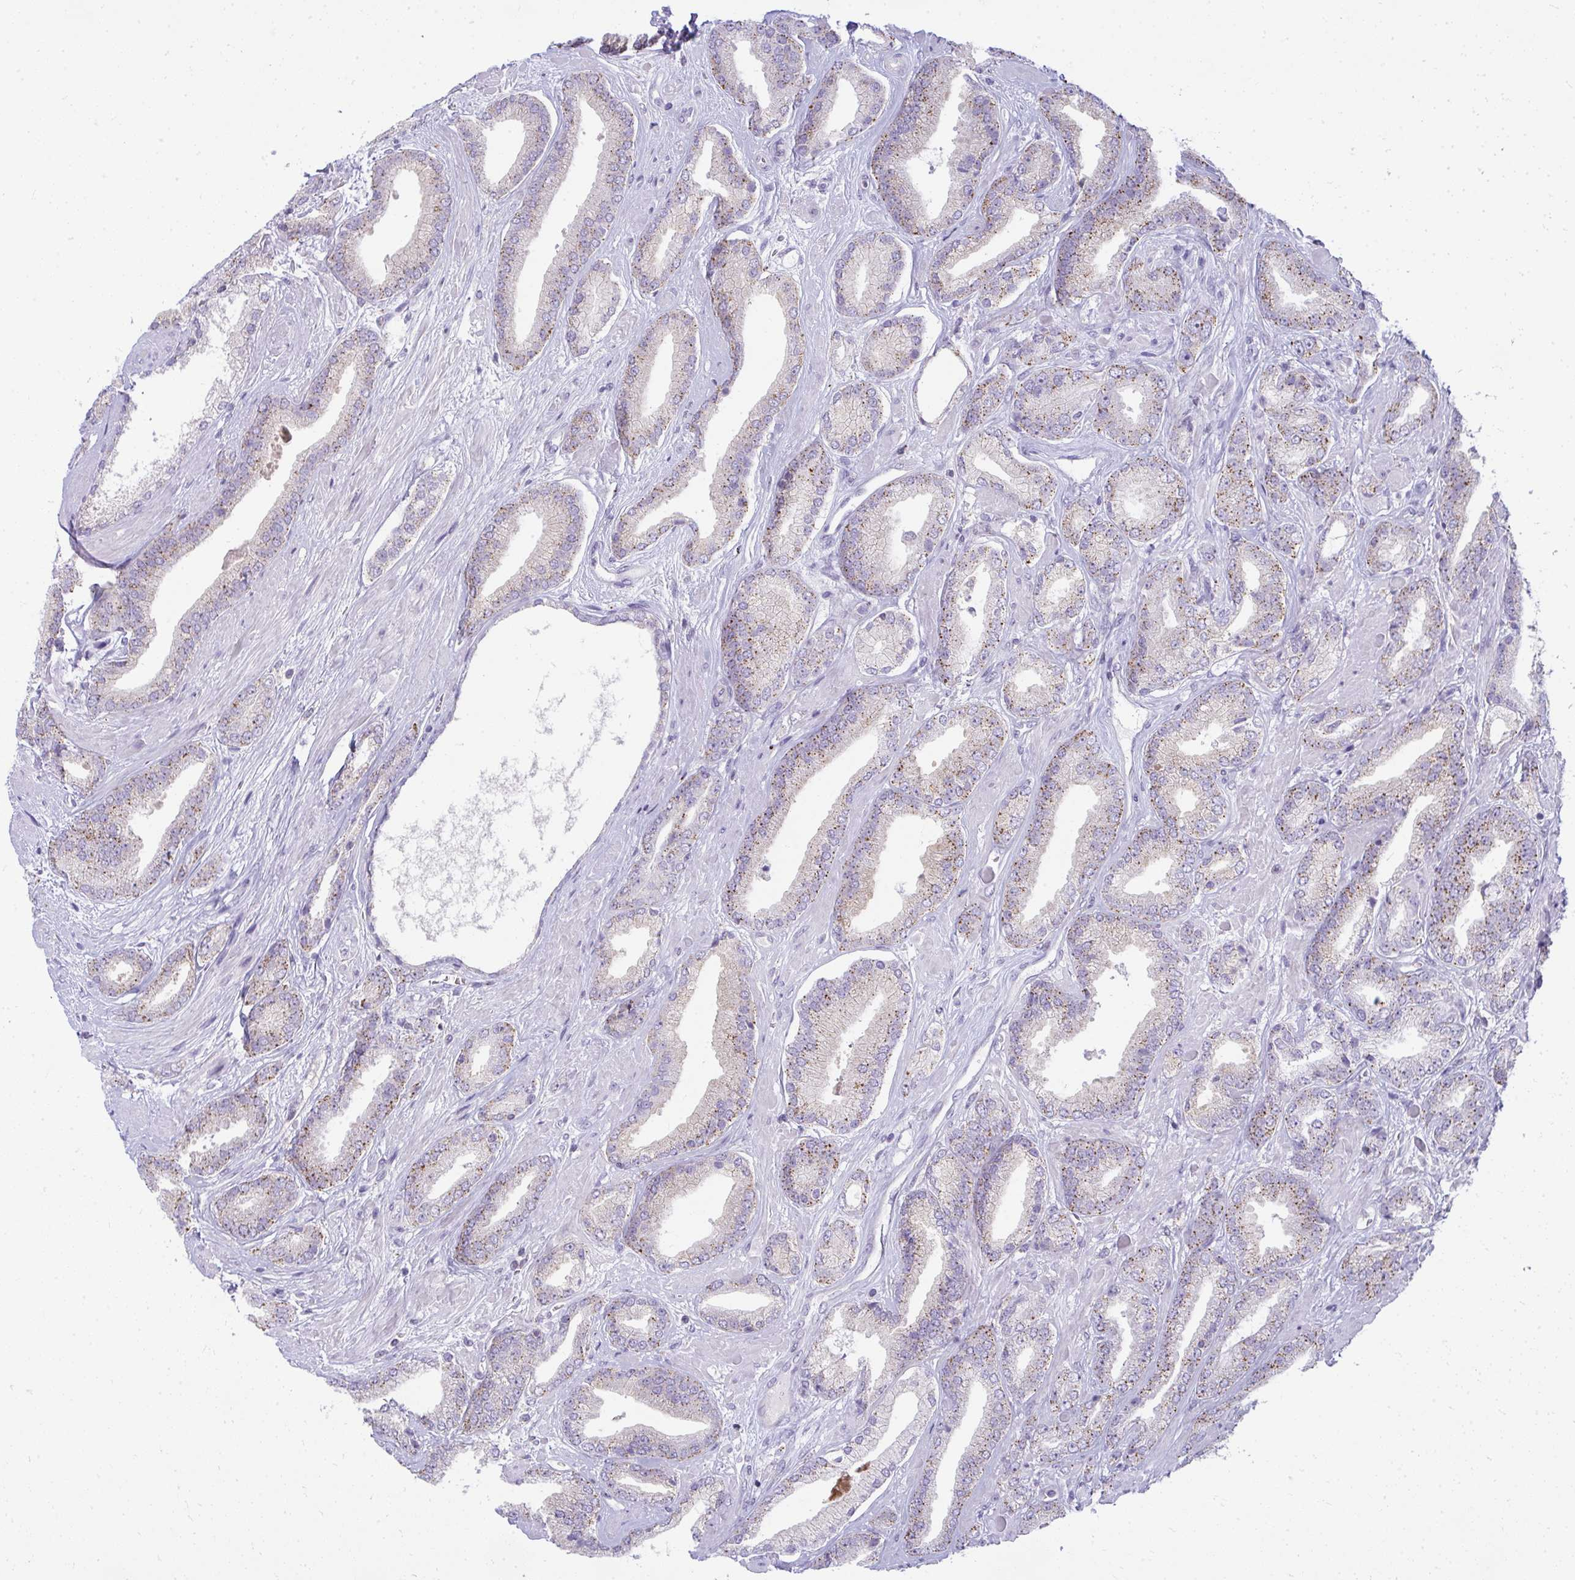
{"staining": {"intensity": "weak", "quantity": ">75%", "location": "cytoplasmic/membranous"}, "tissue": "prostate cancer", "cell_type": "Tumor cells", "image_type": "cancer", "snomed": [{"axis": "morphology", "description": "Adenocarcinoma, High grade"}, {"axis": "topography", "description": "Prostate"}], "caption": "Weak cytoplasmic/membranous expression is appreciated in about >75% of tumor cells in prostate cancer (high-grade adenocarcinoma).", "gene": "VPS4B", "patient": {"sex": "male", "age": 56}}